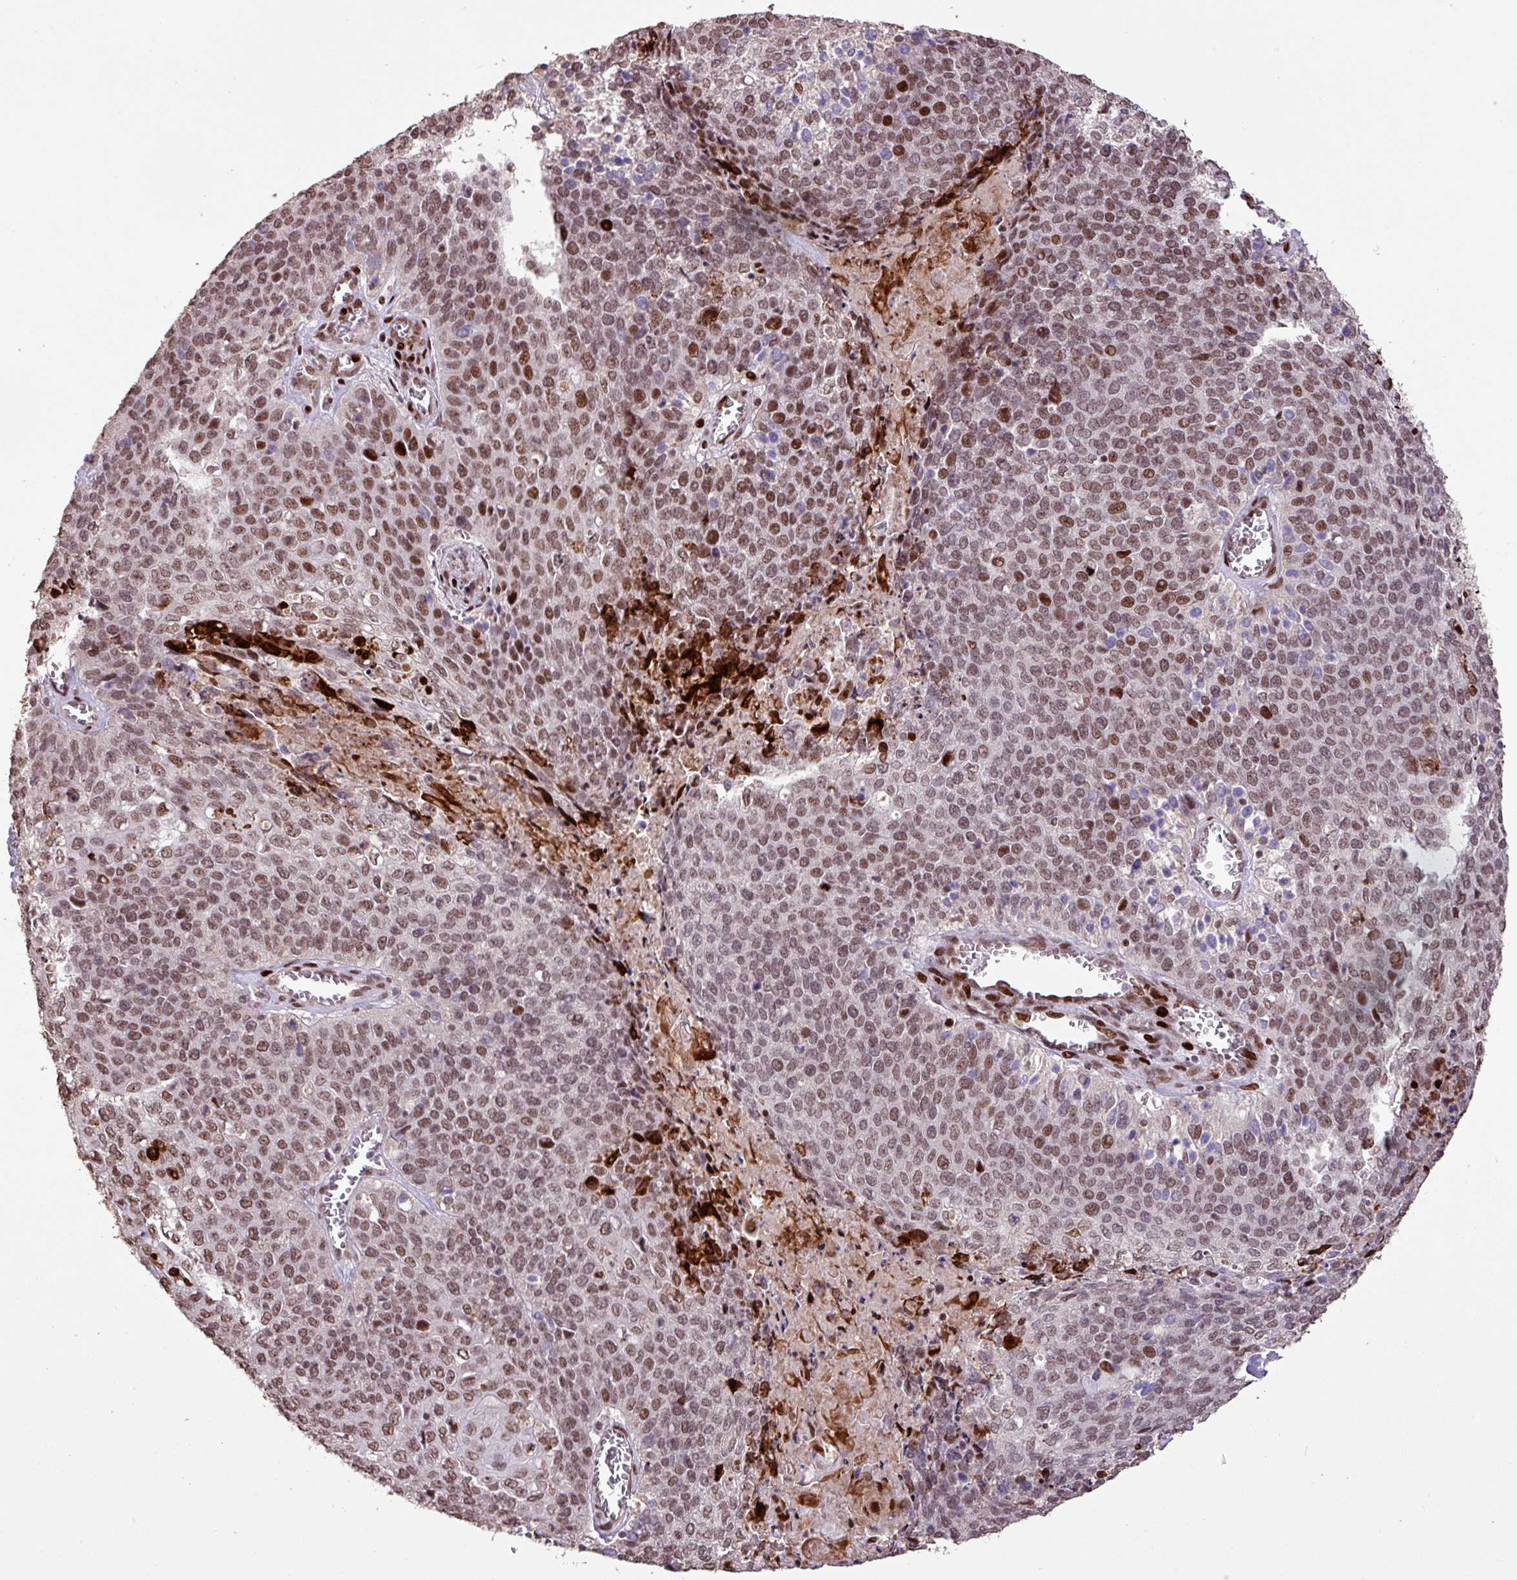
{"staining": {"intensity": "moderate", "quantity": ">75%", "location": "nuclear"}, "tissue": "cervical cancer", "cell_type": "Tumor cells", "image_type": "cancer", "snomed": [{"axis": "morphology", "description": "Squamous cell carcinoma, NOS"}, {"axis": "topography", "description": "Cervix"}], "caption": "This photomicrograph shows IHC staining of cervical squamous cell carcinoma, with medium moderate nuclear positivity in approximately >75% of tumor cells.", "gene": "ZNF709", "patient": {"sex": "female", "age": 39}}